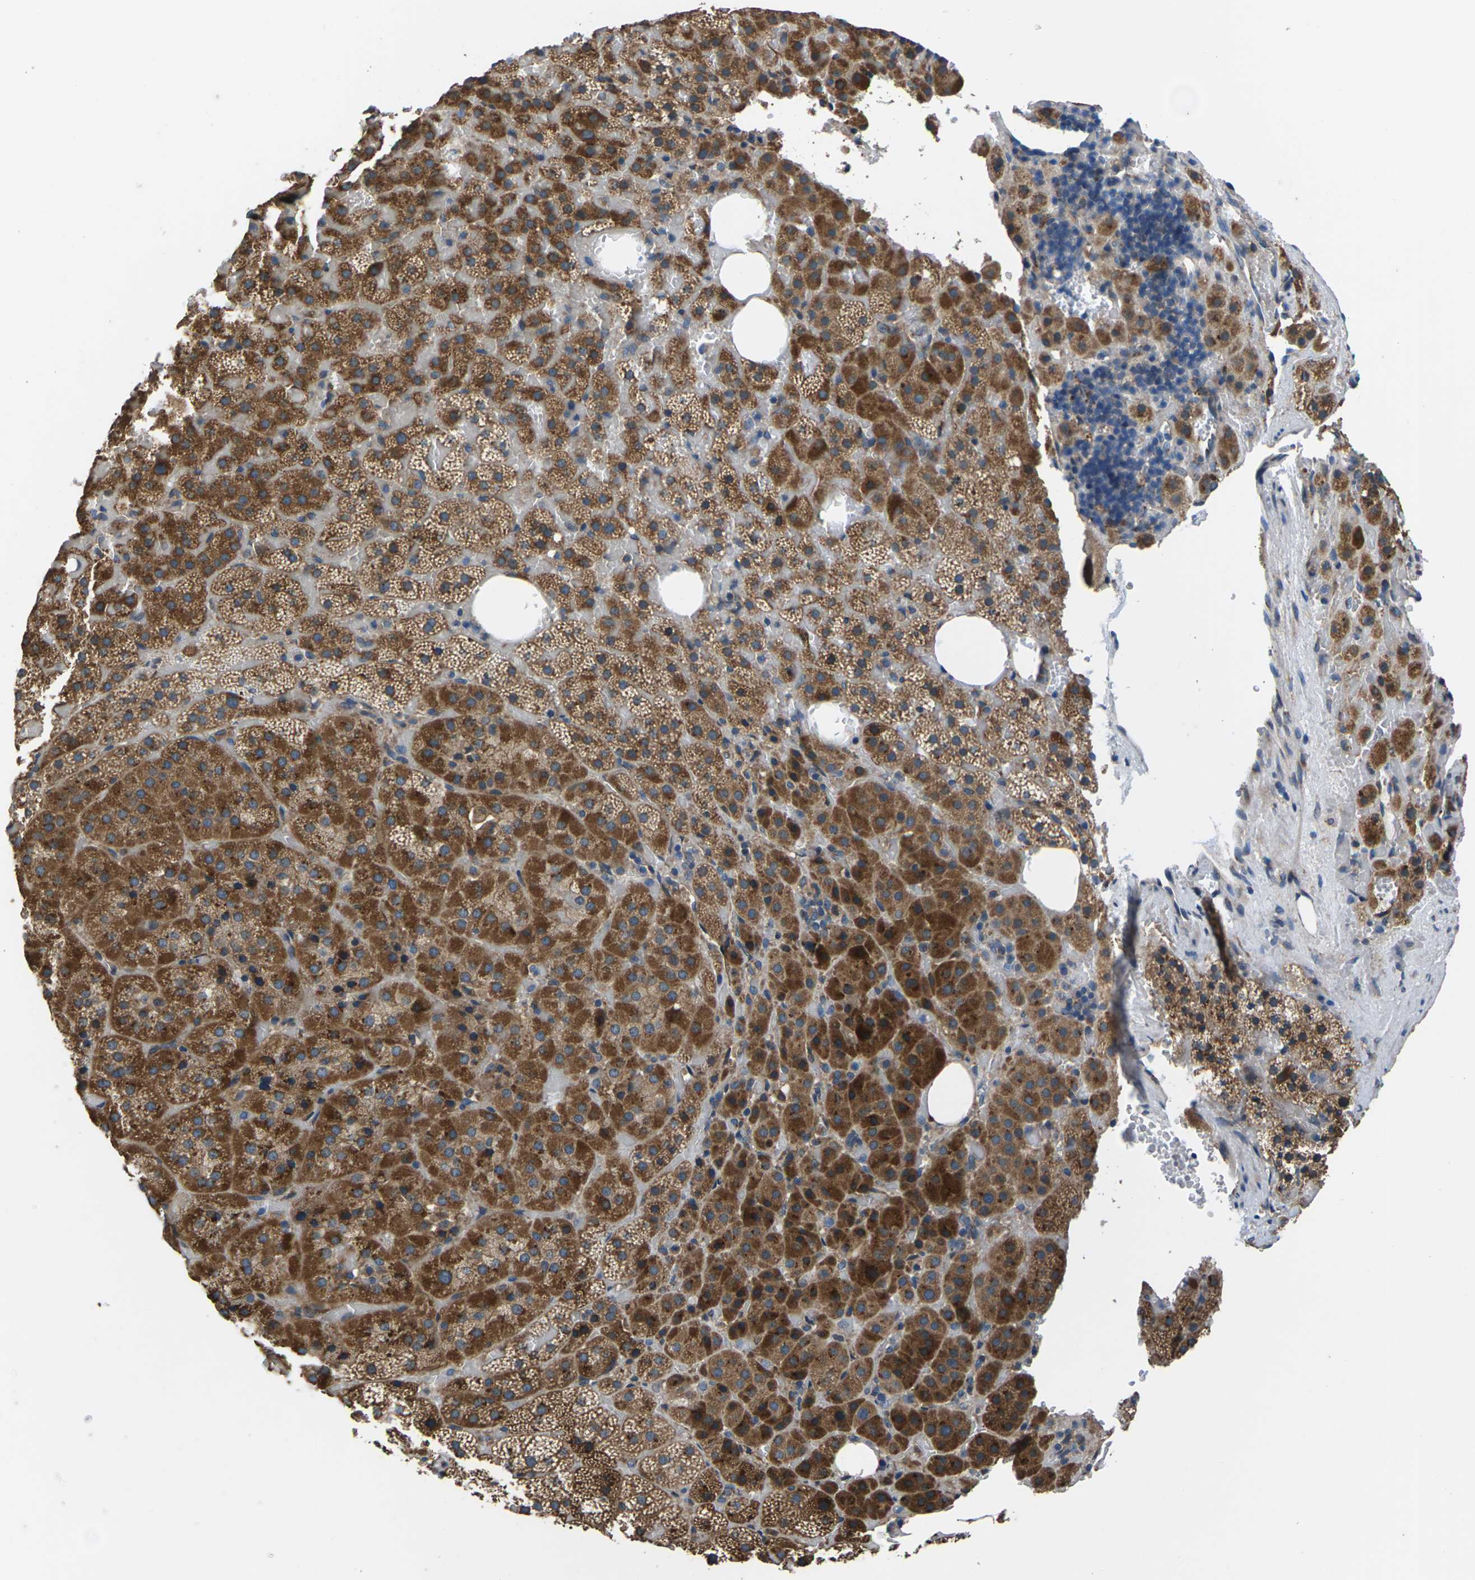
{"staining": {"intensity": "moderate", "quantity": ">75%", "location": "cytoplasmic/membranous"}, "tissue": "adrenal gland", "cell_type": "Glandular cells", "image_type": "normal", "snomed": [{"axis": "morphology", "description": "Normal tissue, NOS"}, {"axis": "topography", "description": "Adrenal gland"}], "caption": "Protein staining of unremarkable adrenal gland displays moderate cytoplasmic/membranous expression in about >75% of glandular cells. (Brightfield microscopy of DAB IHC at high magnification).", "gene": "GABRP", "patient": {"sex": "female", "age": 59}}